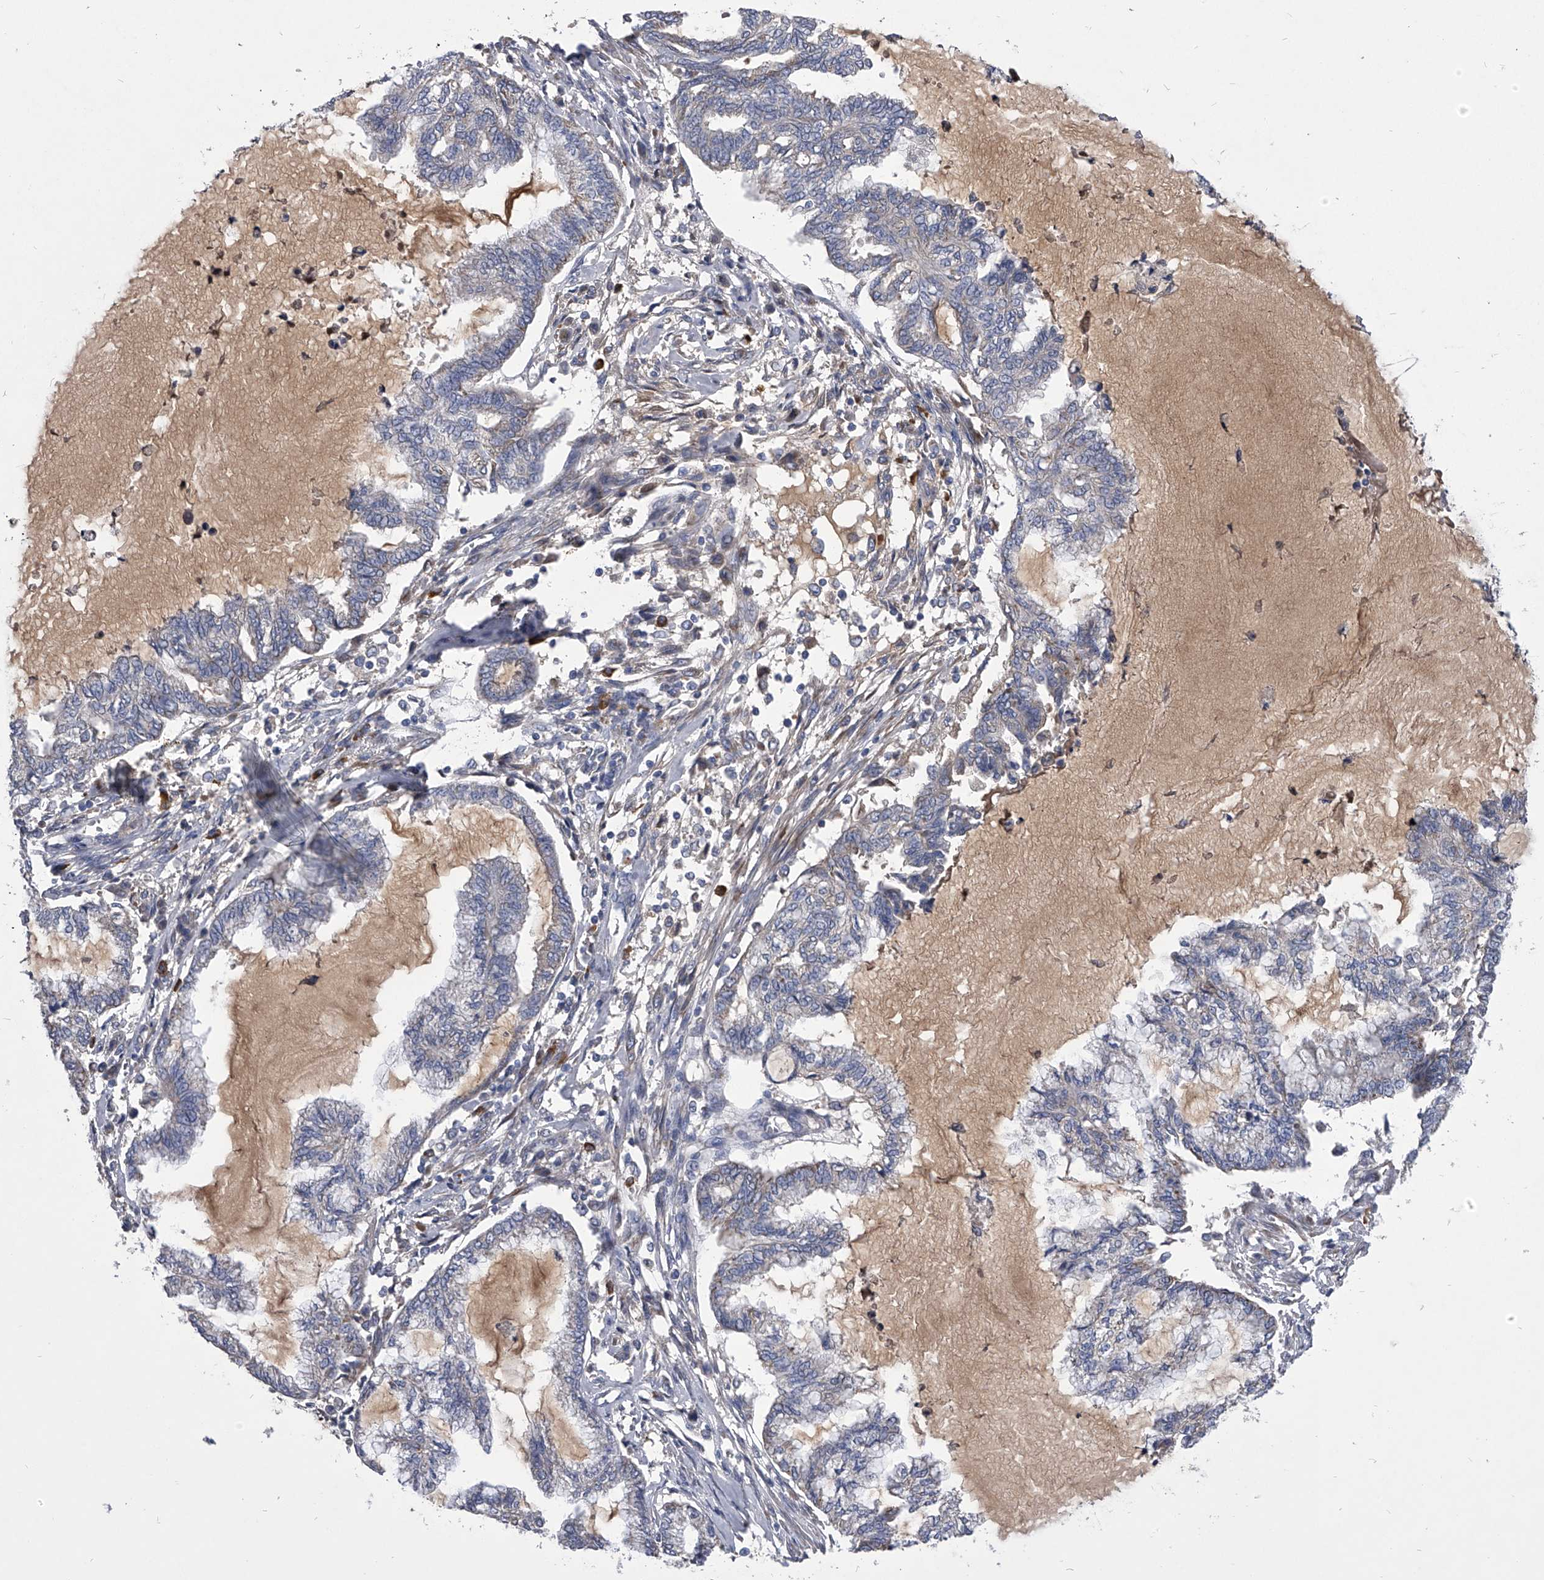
{"staining": {"intensity": "negative", "quantity": "none", "location": "none"}, "tissue": "endometrial cancer", "cell_type": "Tumor cells", "image_type": "cancer", "snomed": [{"axis": "morphology", "description": "Adenocarcinoma, NOS"}, {"axis": "topography", "description": "Endometrium"}], "caption": "This is an immunohistochemistry (IHC) photomicrograph of human endometrial cancer (adenocarcinoma). There is no expression in tumor cells.", "gene": "CCR4", "patient": {"sex": "female", "age": 86}}